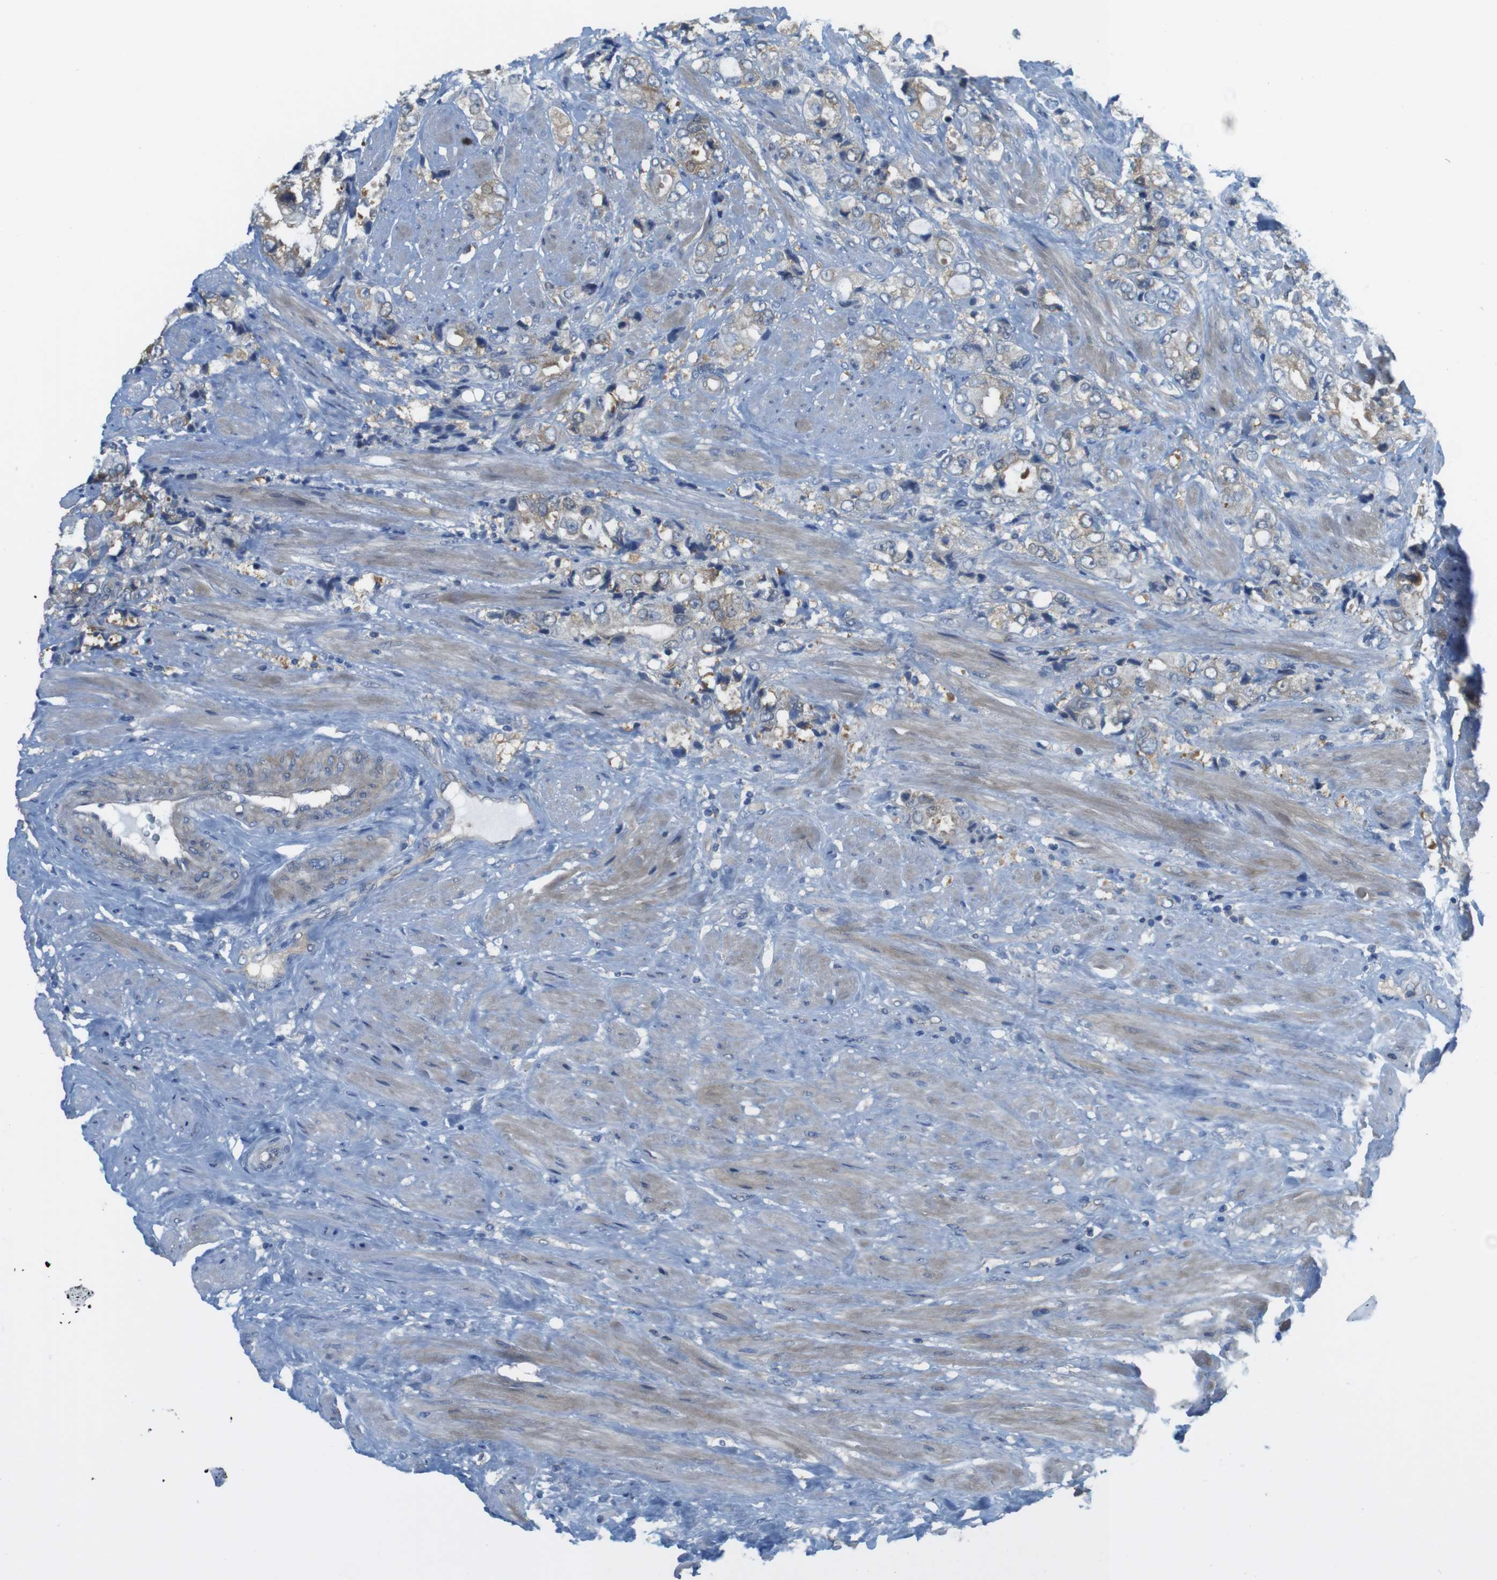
{"staining": {"intensity": "moderate", "quantity": "25%-75%", "location": "cytoplasmic/membranous"}, "tissue": "prostate cancer", "cell_type": "Tumor cells", "image_type": "cancer", "snomed": [{"axis": "morphology", "description": "Adenocarcinoma, High grade"}, {"axis": "topography", "description": "Prostate"}], "caption": "IHC of human prostate cancer (high-grade adenocarcinoma) demonstrates medium levels of moderate cytoplasmic/membranous expression in approximately 25%-75% of tumor cells. (Brightfield microscopy of DAB IHC at high magnification).", "gene": "MTHFD1", "patient": {"sex": "male", "age": 61}}